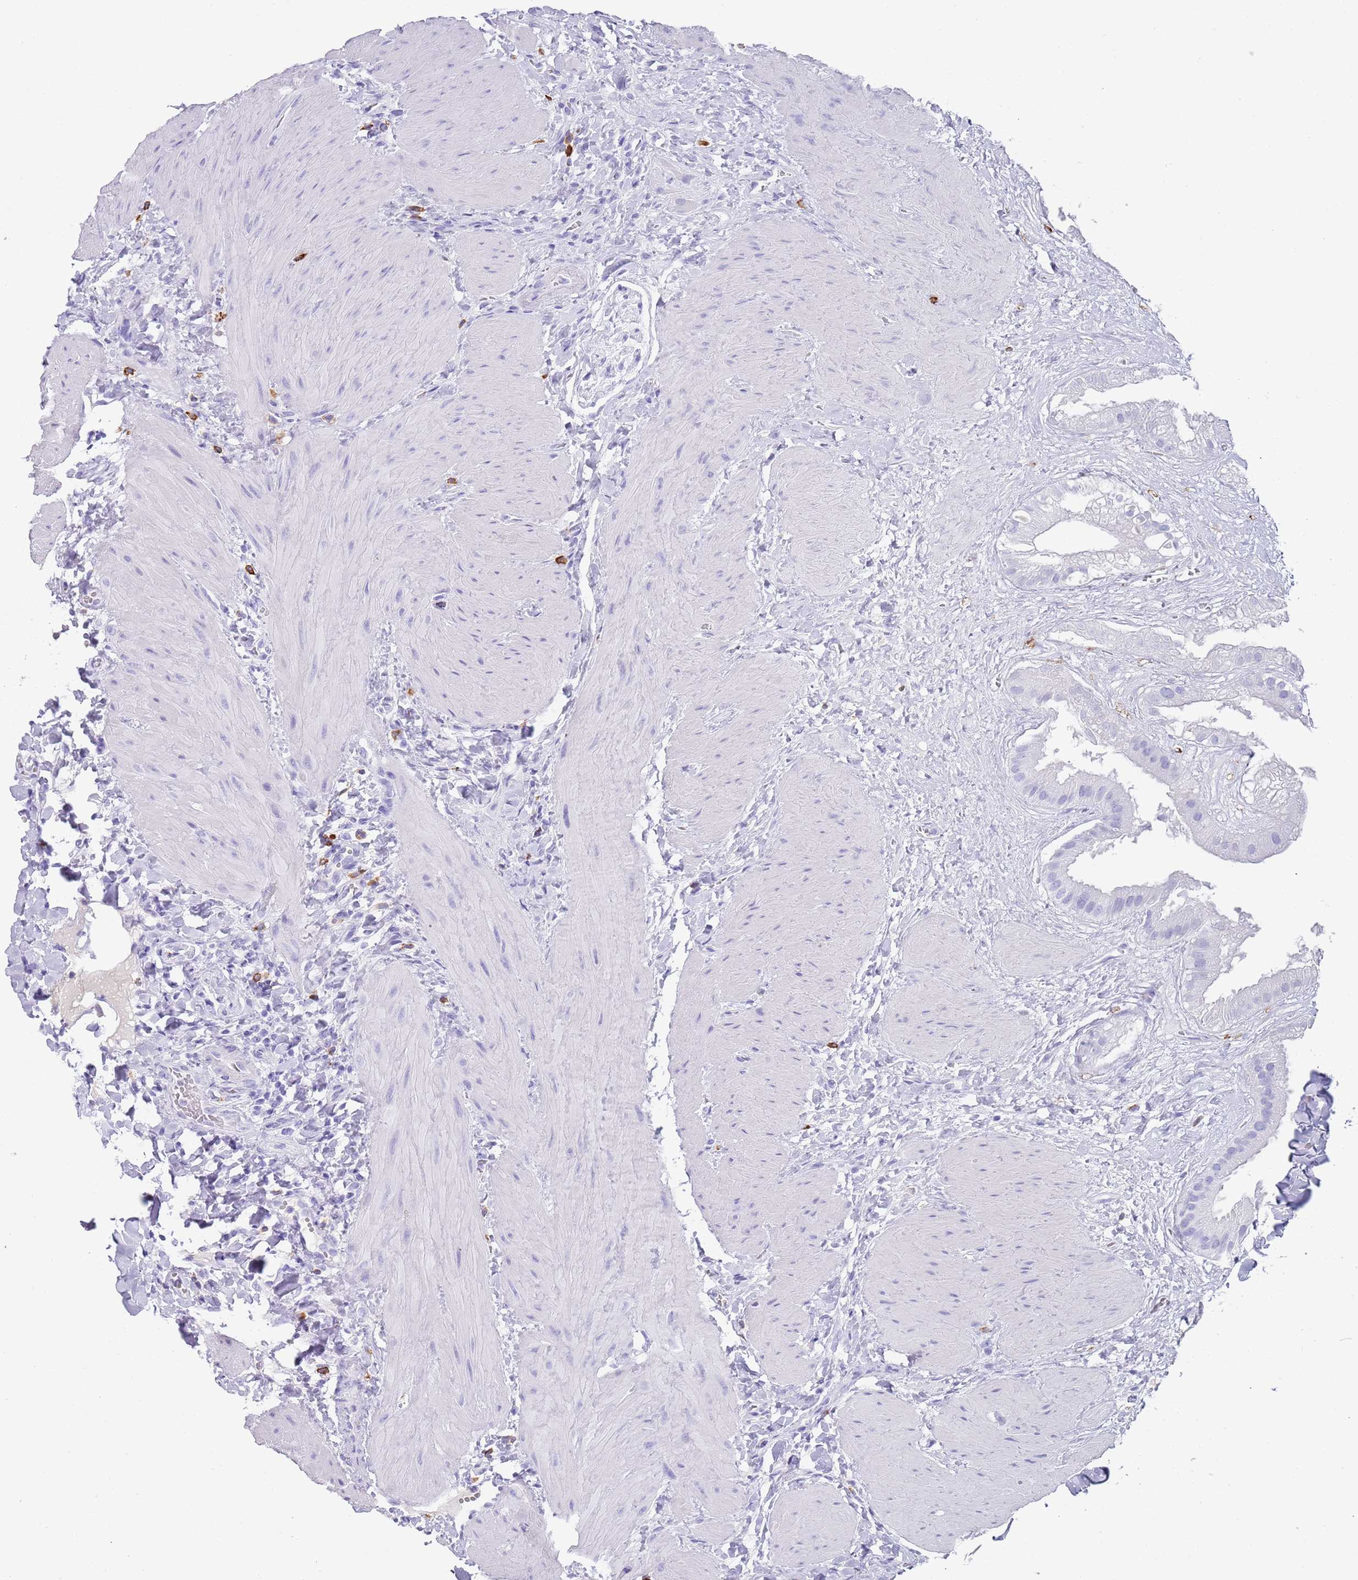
{"staining": {"intensity": "negative", "quantity": "none", "location": "none"}, "tissue": "gallbladder", "cell_type": "Glandular cells", "image_type": "normal", "snomed": [{"axis": "morphology", "description": "Normal tissue, NOS"}, {"axis": "topography", "description": "Gallbladder"}], "caption": "High magnification brightfield microscopy of unremarkable gallbladder stained with DAB (brown) and counterstained with hematoxylin (blue): glandular cells show no significant staining. (Brightfield microscopy of DAB immunohistochemistry at high magnification).", "gene": "MYADML2", "patient": {"sex": "male", "age": 55}}